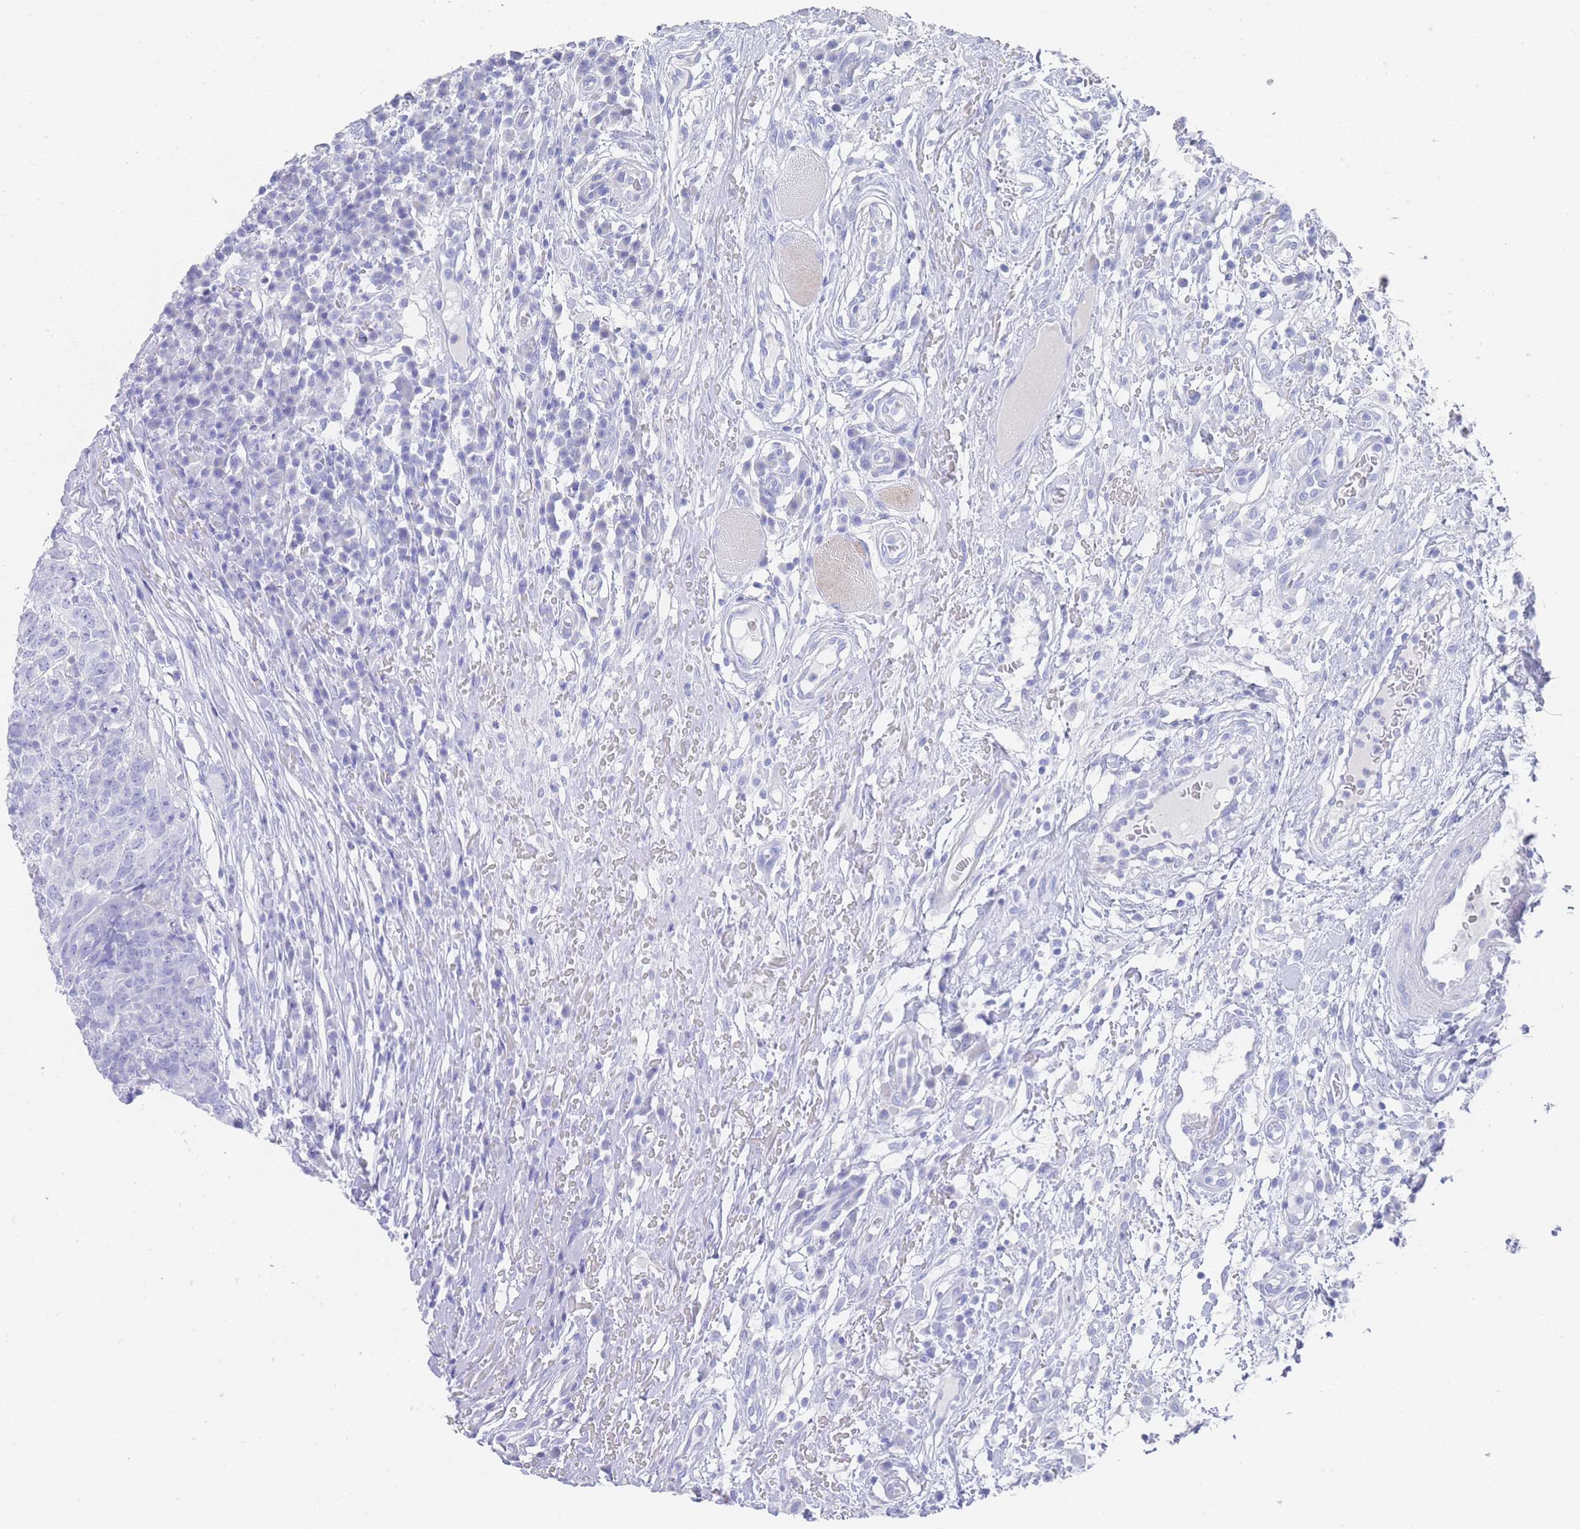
{"staining": {"intensity": "negative", "quantity": "none", "location": "none"}, "tissue": "head and neck cancer", "cell_type": "Tumor cells", "image_type": "cancer", "snomed": [{"axis": "morphology", "description": "Normal tissue, NOS"}, {"axis": "morphology", "description": "Squamous cell carcinoma, NOS"}, {"axis": "topography", "description": "Skeletal muscle"}, {"axis": "topography", "description": "Vascular tissue"}, {"axis": "topography", "description": "Peripheral nerve tissue"}, {"axis": "topography", "description": "Head-Neck"}], "caption": "Protein analysis of head and neck cancer (squamous cell carcinoma) demonstrates no significant positivity in tumor cells.", "gene": "LRRC37A", "patient": {"sex": "male", "age": 66}}